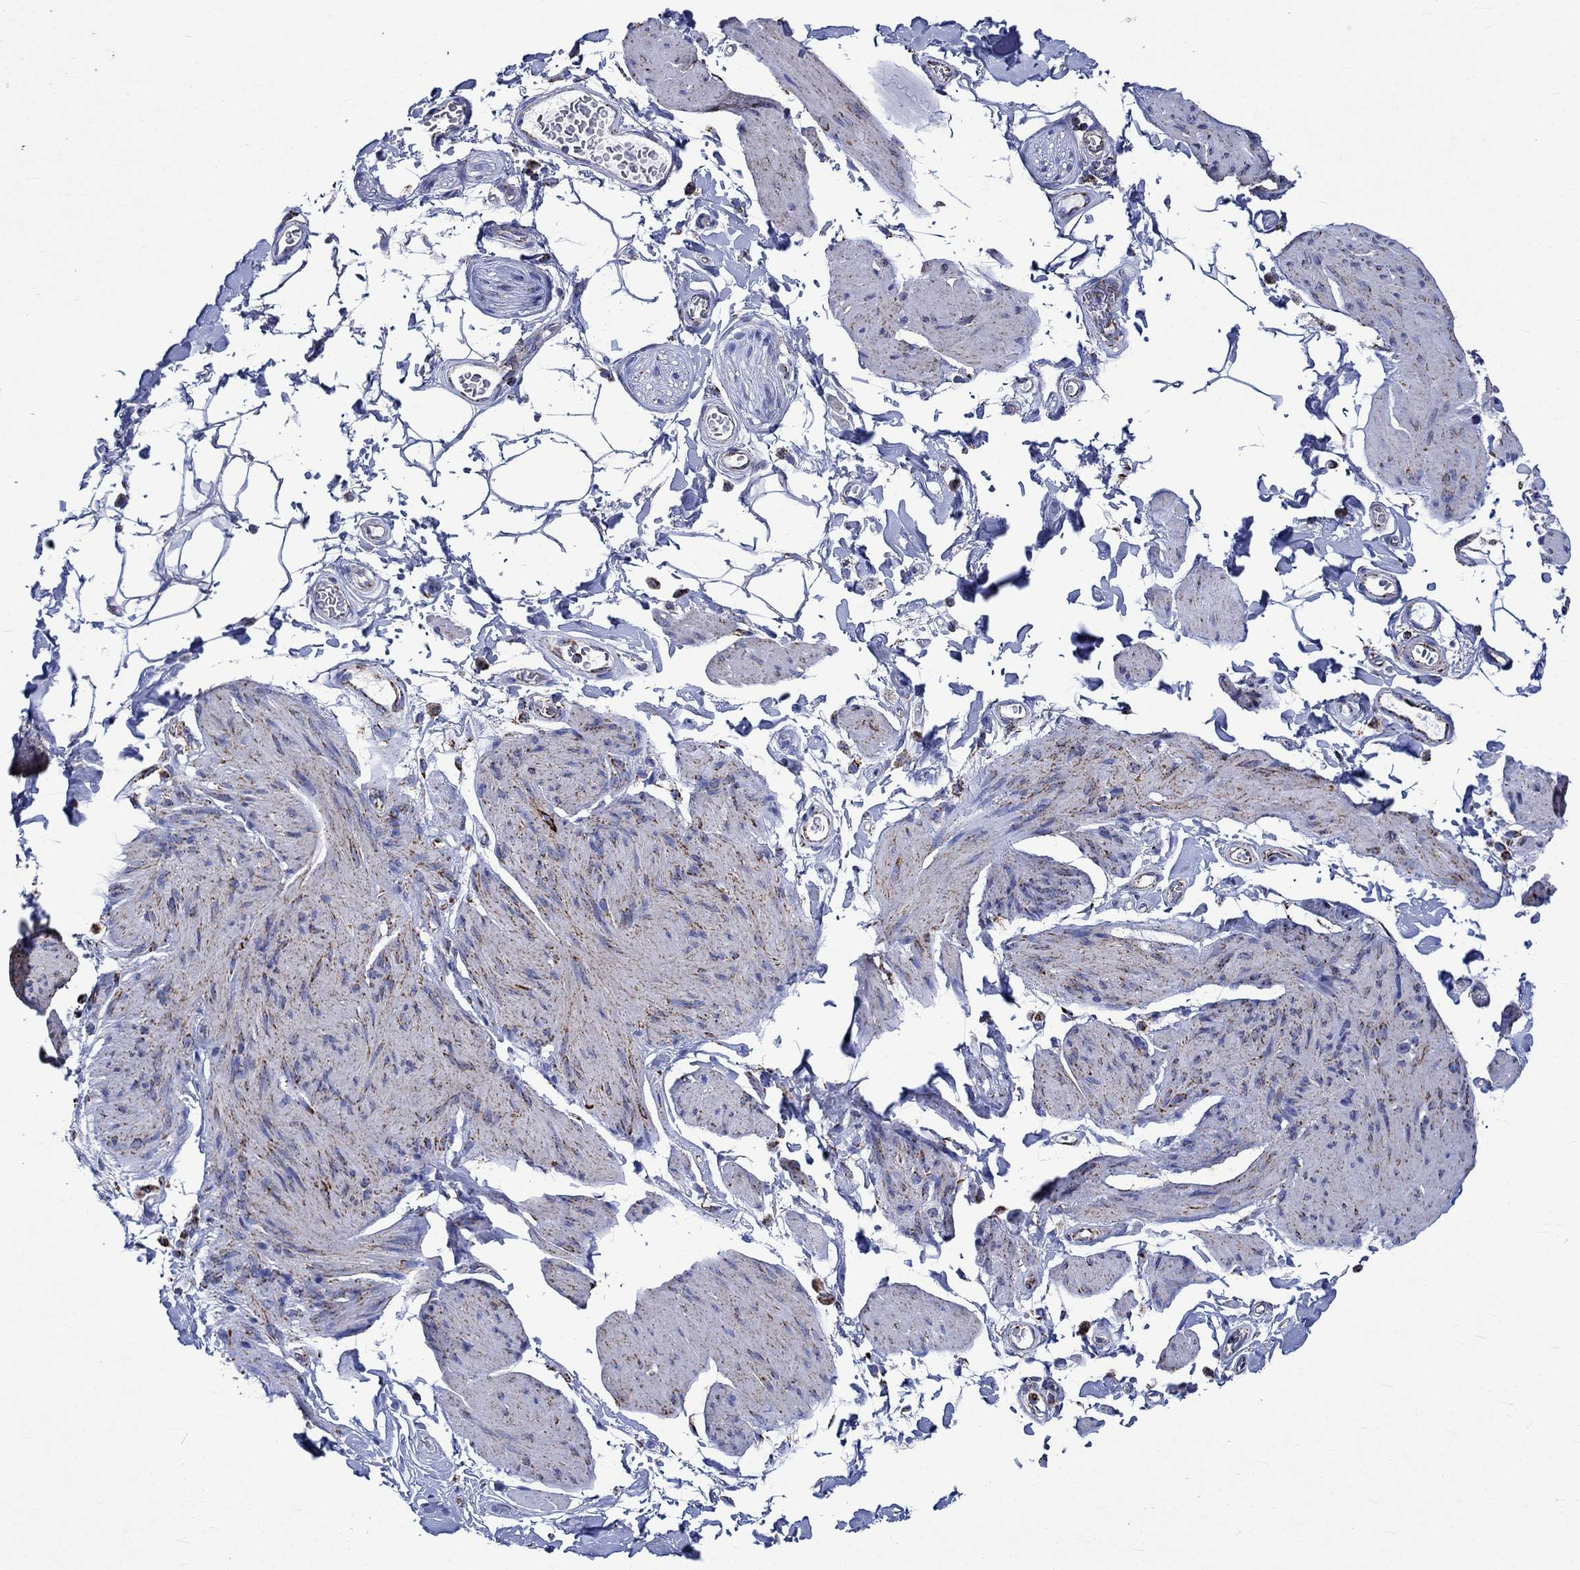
{"staining": {"intensity": "strong", "quantity": "25%-75%", "location": "cytoplasmic/membranous"}, "tissue": "smooth muscle", "cell_type": "Smooth muscle cells", "image_type": "normal", "snomed": [{"axis": "morphology", "description": "Normal tissue, NOS"}, {"axis": "topography", "description": "Adipose tissue"}, {"axis": "topography", "description": "Smooth muscle"}, {"axis": "topography", "description": "Peripheral nerve tissue"}], "caption": "A high amount of strong cytoplasmic/membranous positivity is appreciated in approximately 25%-75% of smooth muscle cells in unremarkable smooth muscle. The protein of interest is stained brown, and the nuclei are stained in blue (DAB (3,3'-diaminobenzidine) IHC with brightfield microscopy, high magnification).", "gene": "RCE1", "patient": {"sex": "male", "age": 83}}